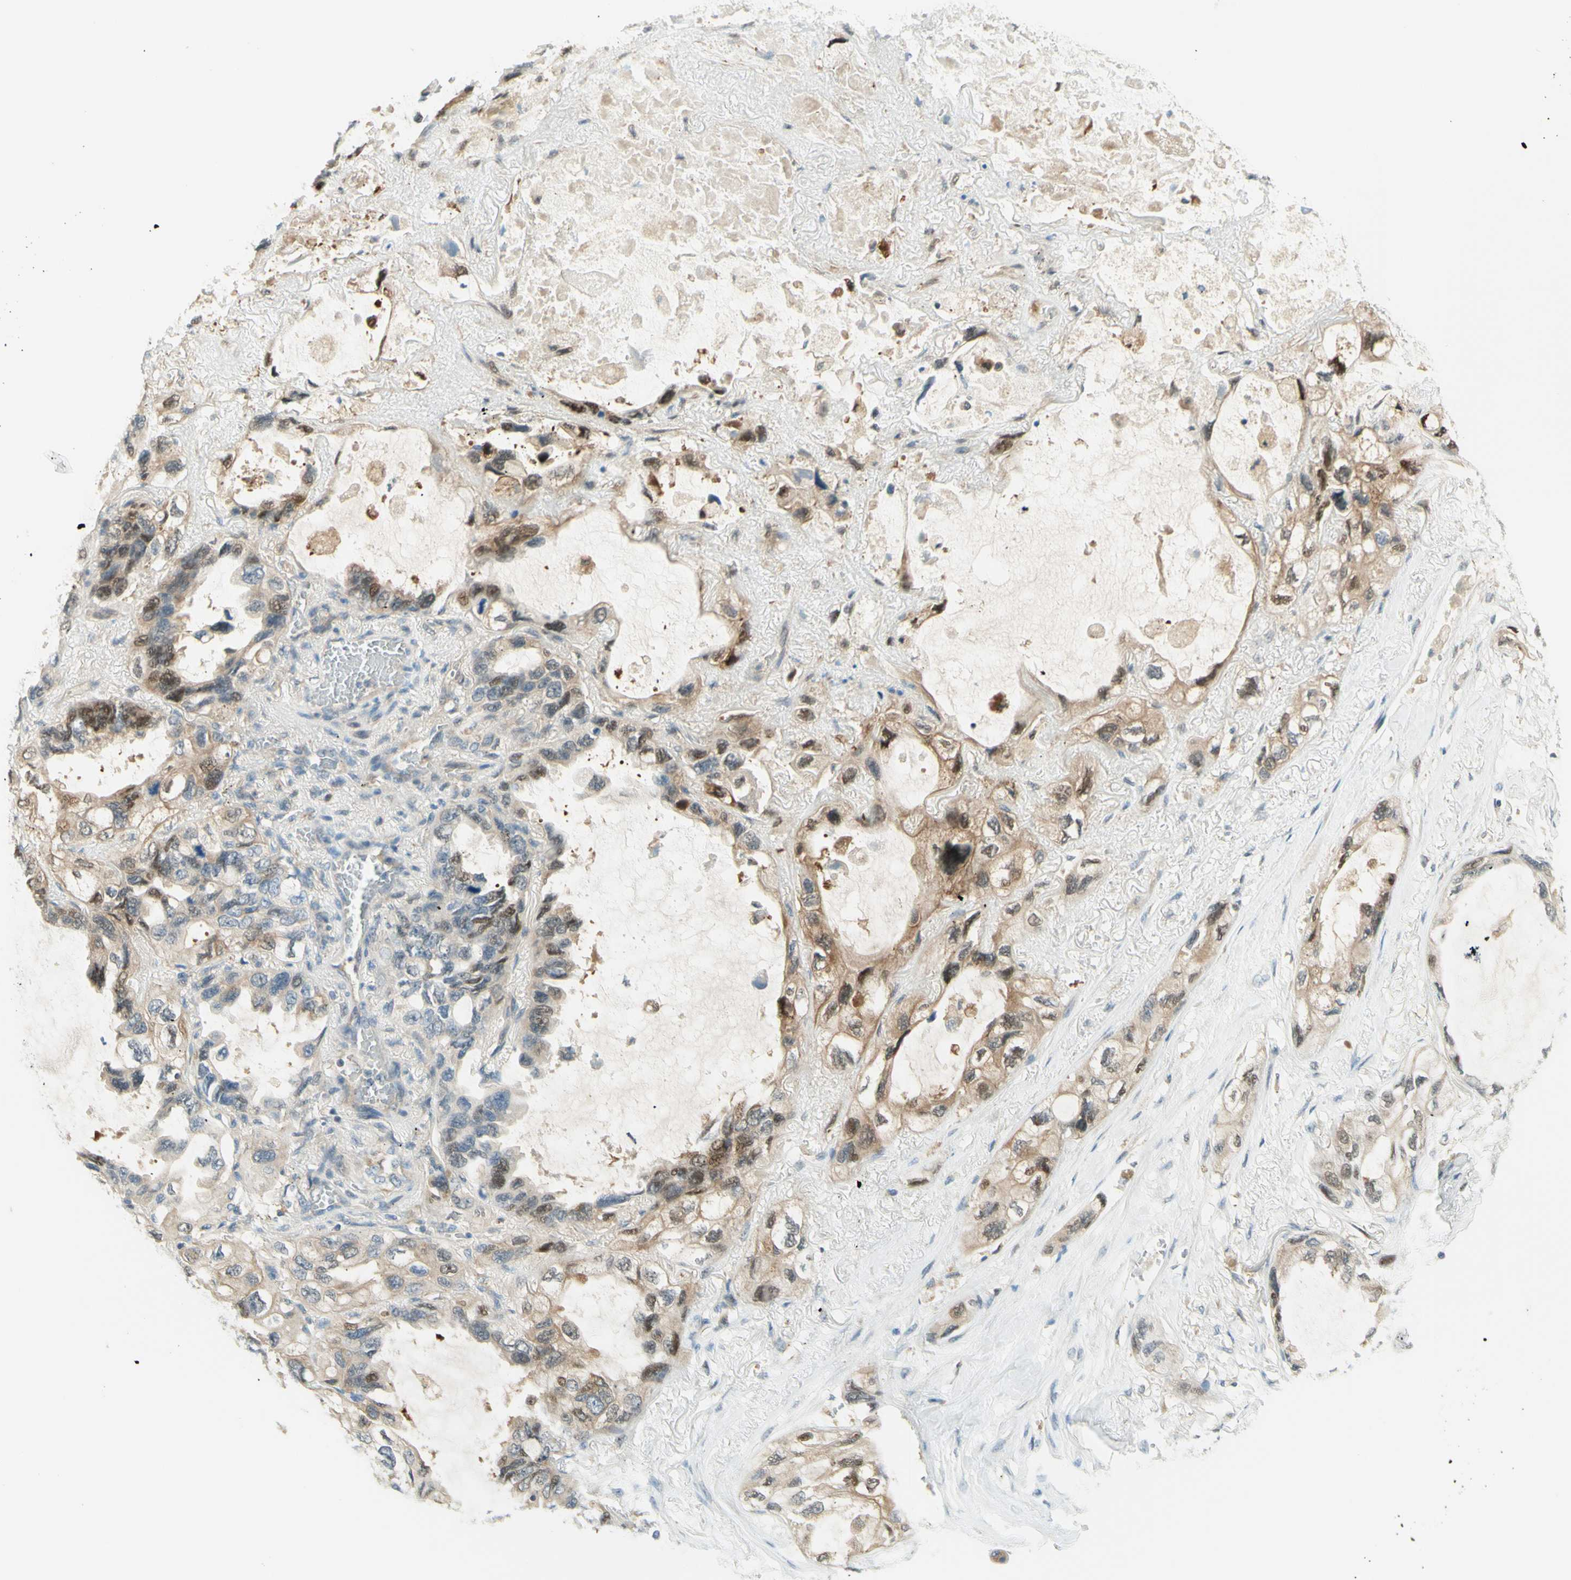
{"staining": {"intensity": "weak", "quantity": "25%-75%", "location": "cytoplasmic/membranous"}, "tissue": "lung cancer", "cell_type": "Tumor cells", "image_type": "cancer", "snomed": [{"axis": "morphology", "description": "Squamous cell carcinoma, NOS"}, {"axis": "topography", "description": "Lung"}], "caption": "This histopathology image shows immunohistochemistry staining of lung cancer (squamous cell carcinoma), with low weak cytoplasmic/membranous staining in about 25%-75% of tumor cells.", "gene": "PROM1", "patient": {"sex": "female", "age": 73}}